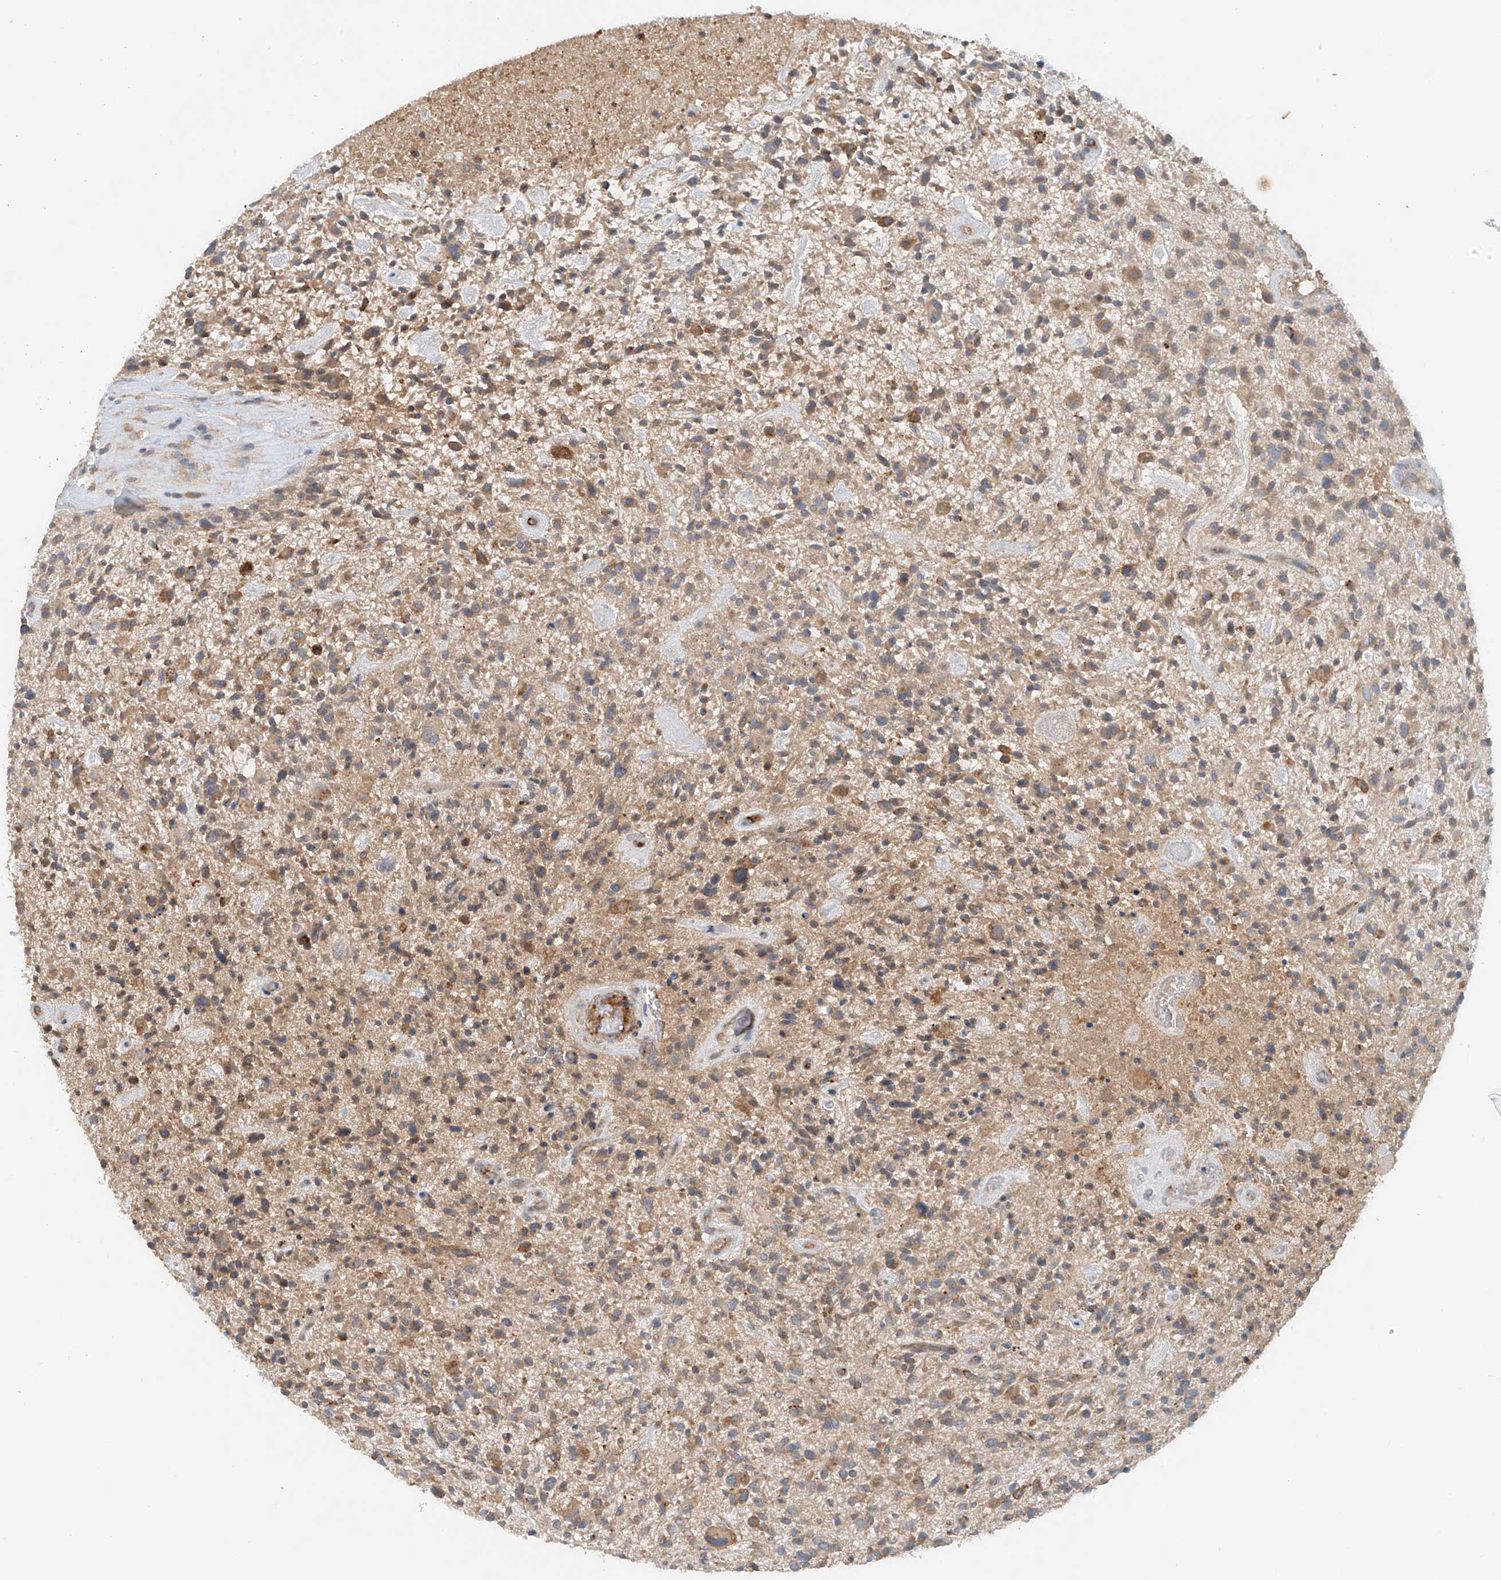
{"staining": {"intensity": "weak", "quantity": ">75%", "location": "cytoplasmic/membranous"}, "tissue": "glioma", "cell_type": "Tumor cells", "image_type": "cancer", "snomed": [{"axis": "morphology", "description": "Glioma, malignant, High grade"}, {"axis": "topography", "description": "Brain"}], "caption": "Tumor cells show low levels of weak cytoplasmic/membranous staining in about >75% of cells in glioma.", "gene": "LYRM9", "patient": {"sex": "male", "age": 47}}